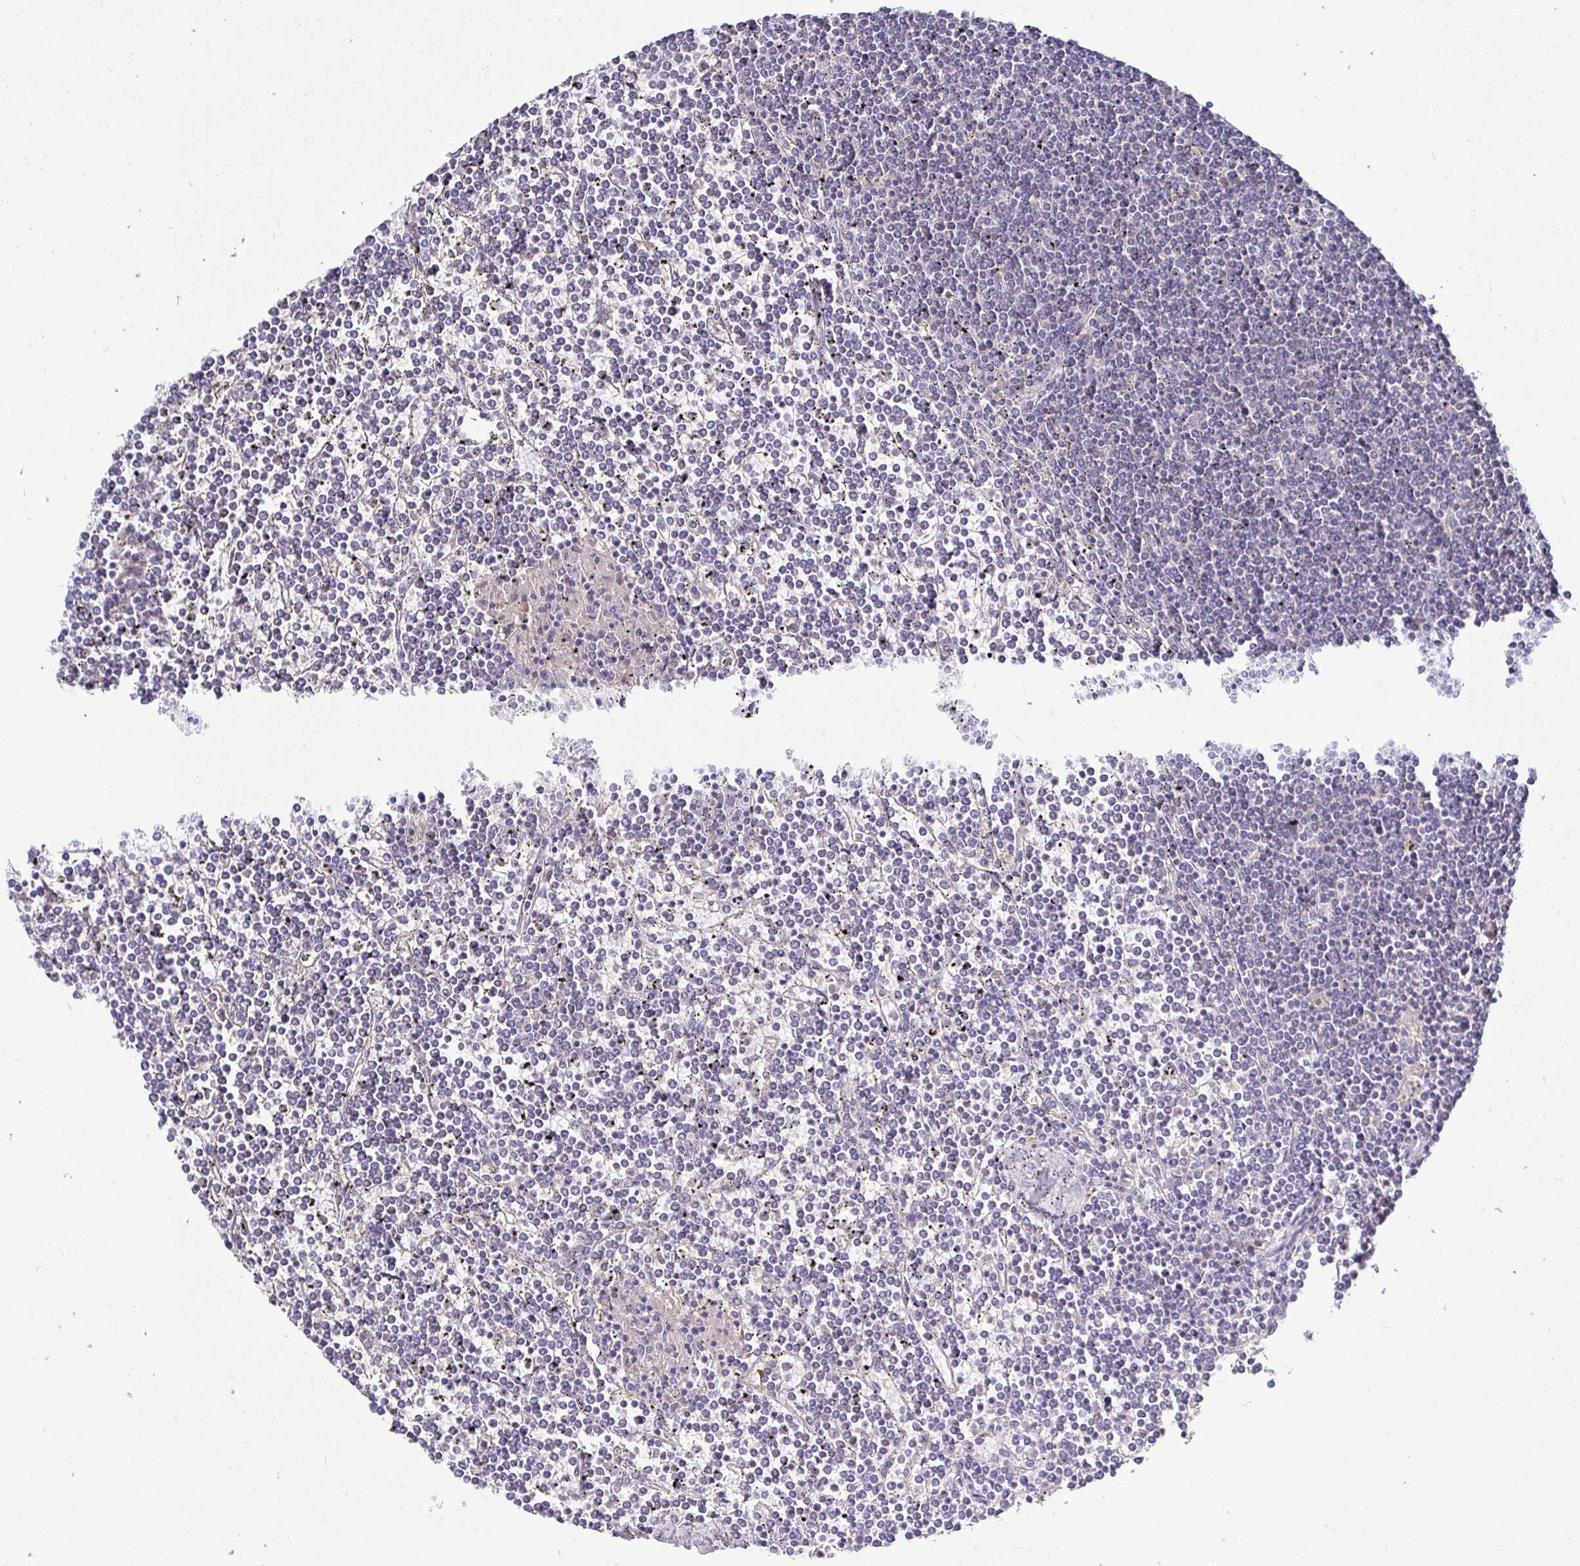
{"staining": {"intensity": "negative", "quantity": "none", "location": "none"}, "tissue": "lymphoma", "cell_type": "Tumor cells", "image_type": "cancer", "snomed": [{"axis": "morphology", "description": "Malignant lymphoma, non-Hodgkin's type, Low grade"}, {"axis": "topography", "description": "Spleen"}], "caption": "IHC image of lymphoma stained for a protein (brown), which displays no positivity in tumor cells.", "gene": "KIF21A", "patient": {"sex": "female", "age": 19}}